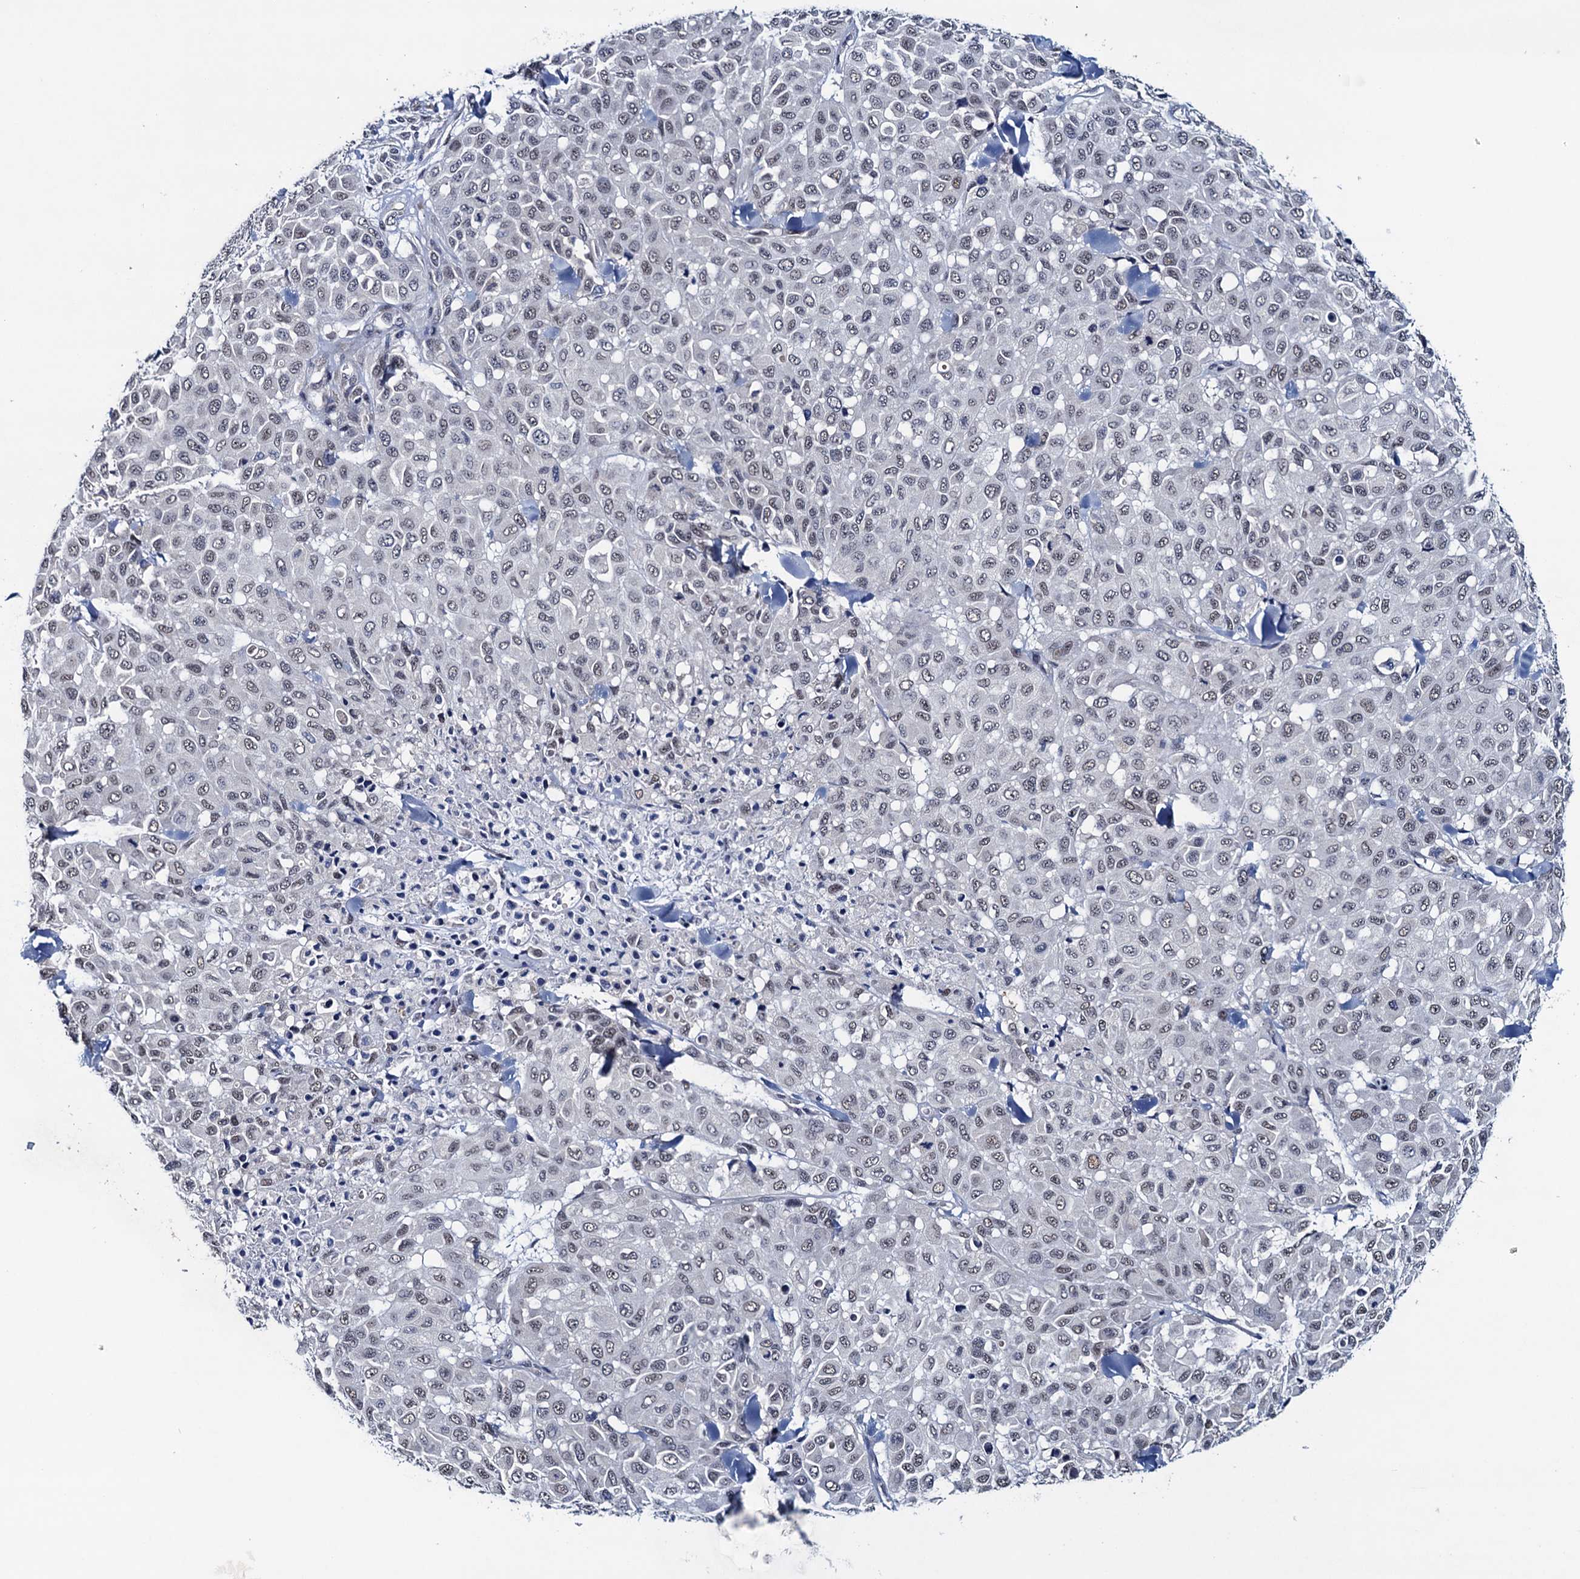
{"staining": {"intensity": "weak", "quantity": "25%-75%", "location": "nuclear"}, "tissue": "melanoma", "cell_type": "Tumor cells", "image_type": "cancer", "snomed": [{"axis": "morphology", "description": "Malignant melanoma, Metastatic site"}, {"axis": "topography", "description": "Skin"}], "caption": "About 25%-75% of tumor cells in melanoma display weak nuclear protein positivity as visualized by brown immunohistochemical staining.", "gene": "FNBP4", "patient": {"sex": "female", "age": 81}}